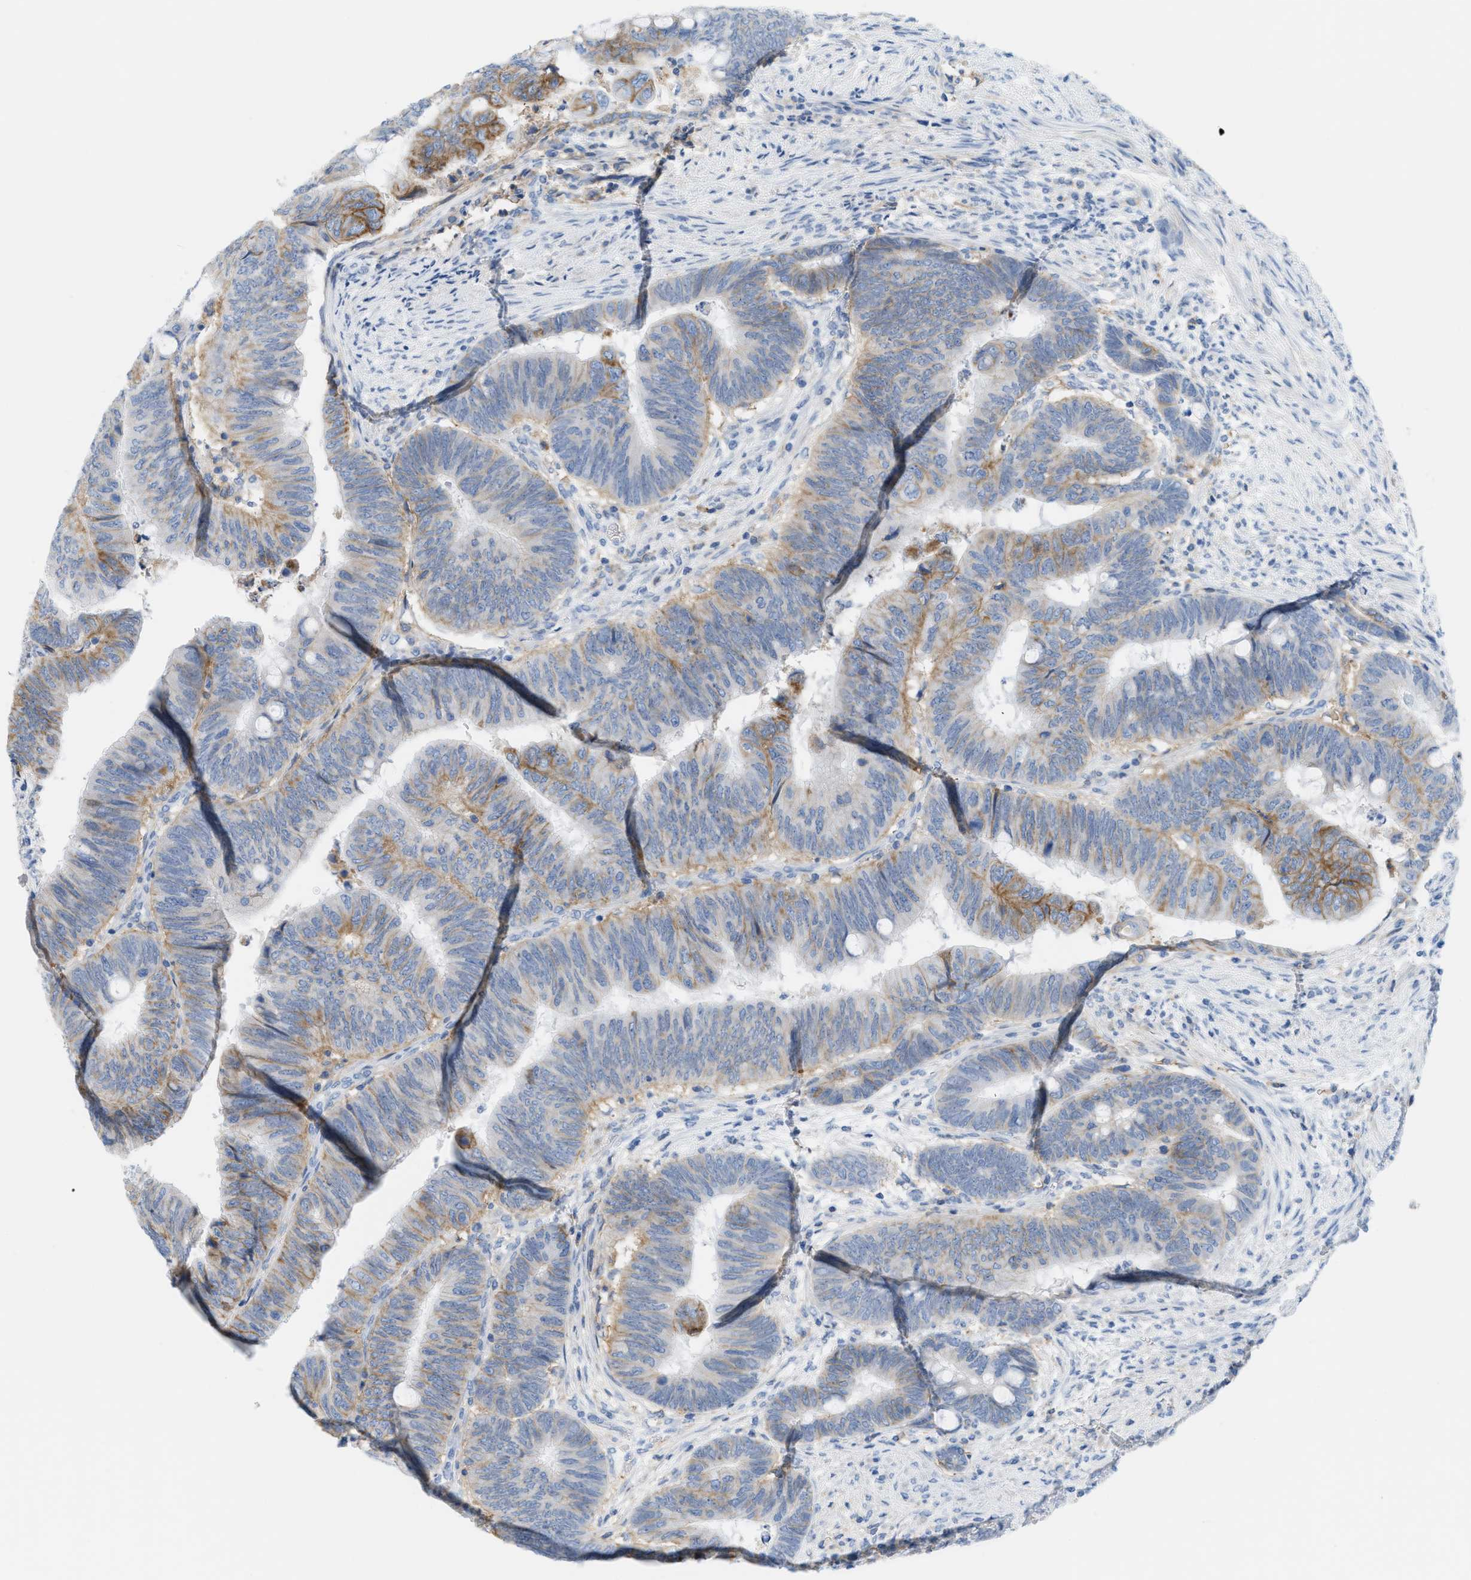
{"staining": {"intensity": "weak", "quantity": "25%-75%", "location": "cytoplasmic/membranous"}, "tissue": "colorectal cancer", "cell_type": "Tumor cells", "image_type": "cancer", "snomed": [{"axis": "morphology", "description": "Normal tissue, NOS"}, {"axis": "morphology", "description": "Adenocarcinoma, NOS"}, {"axis": "topography", "description": "Rectum"}, {"axis": "topography", "description": "Peripheral nerve tissue"}], "caption": "Weak cytoplasmic/membranous protein positivity is appreciated in about 25%-75% of tumor cells in colorectal adenocarcinoma.", "gene": "SLC3A2", "patient": {"sex": "male", "age": 92}}